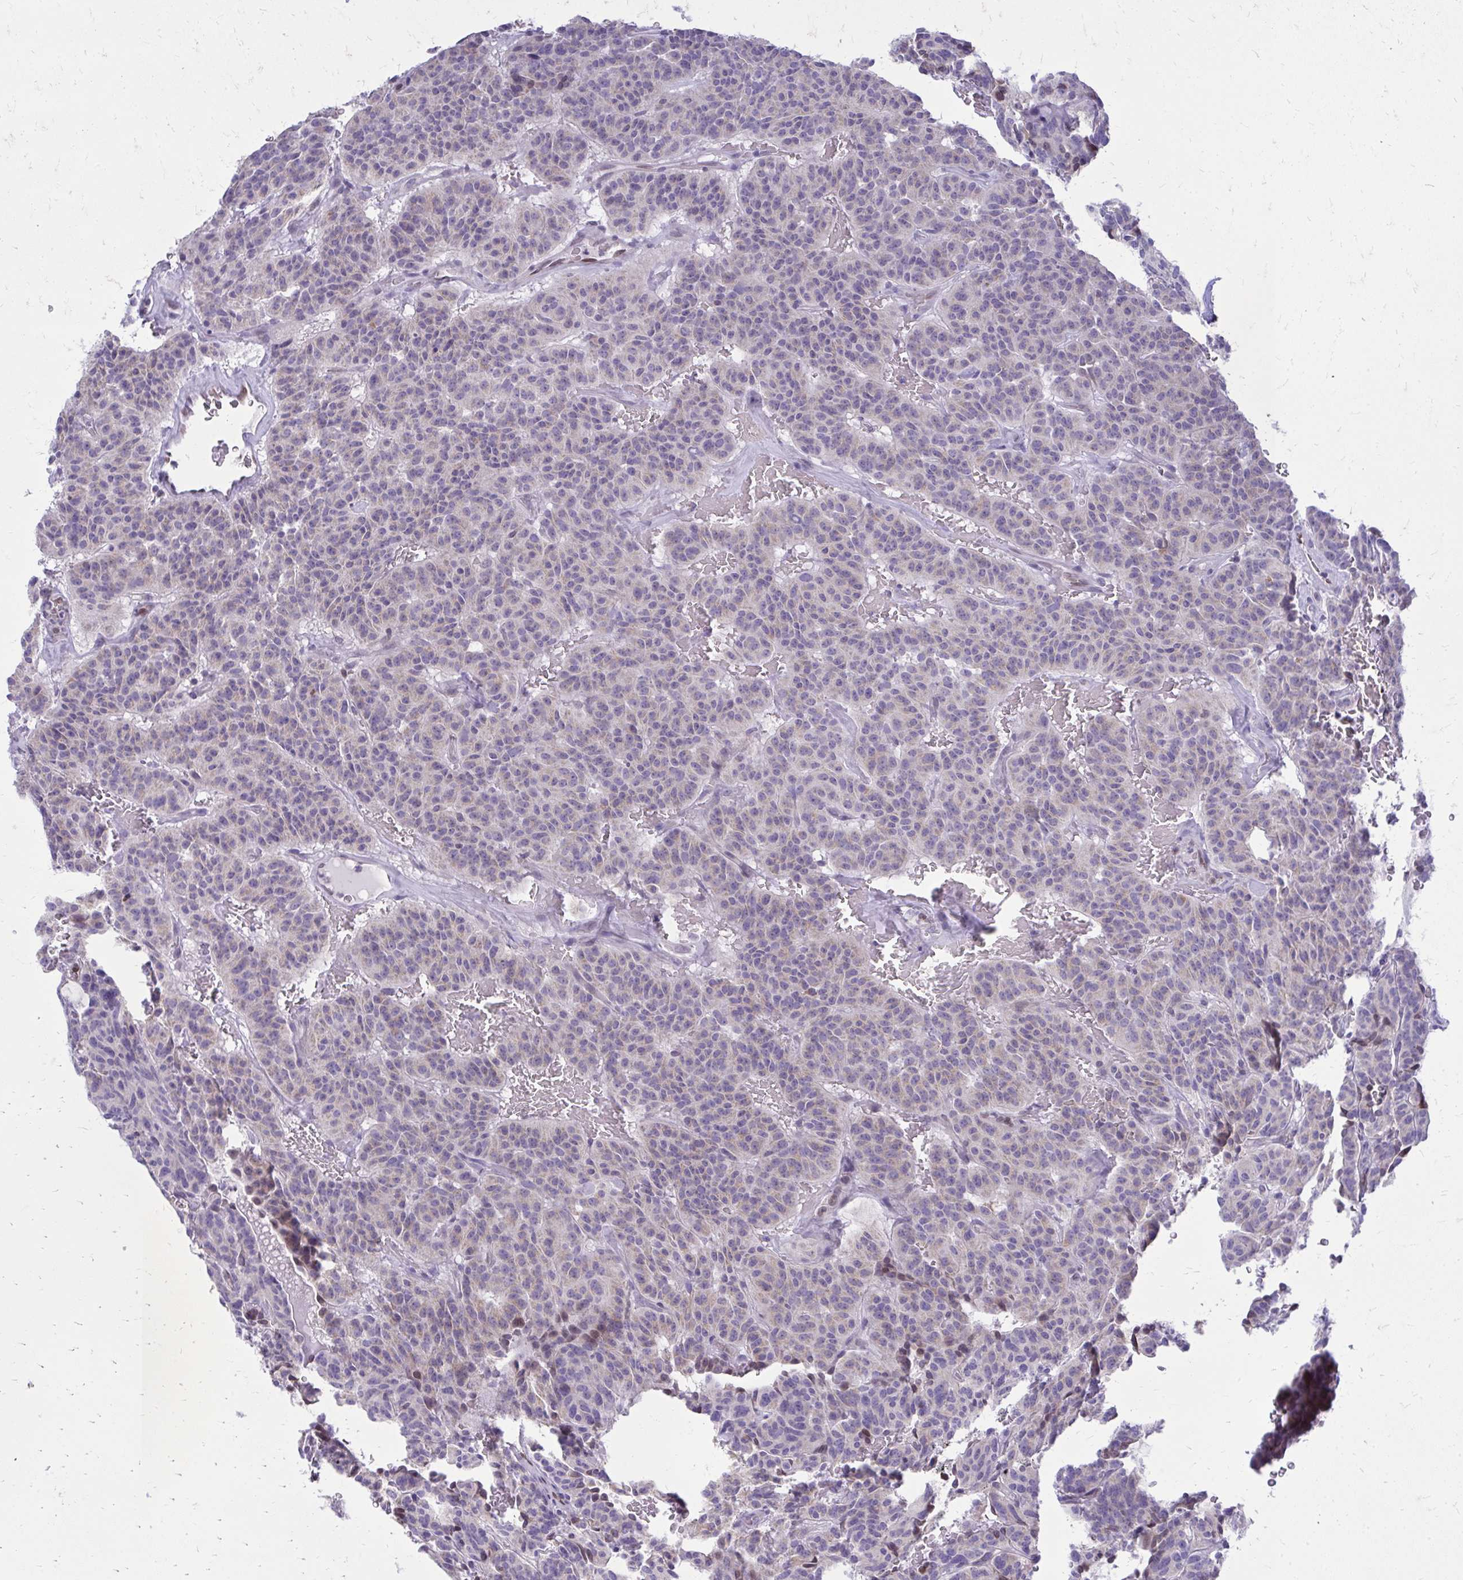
{"staining": {"intensity": "weak", "quantity": "25%-75%", "location": "cytoplasmic/membranous"}, "tissue": "carcinoid", "cell_type": "Tumor cells", "image_type": "cancer", "snomed": [{"axis": "morphology", "description": "Carcinoid, malignant, NOS"}, {"axis": "topography", "description": "Lung"}], "caption": "Human carcinoid (malignant) stained for a protein (brown) reveals weak cytoplasmic/membranous positive staining in approximately 25%-75% of tumor cells.", "gene": "RPS6KA2", "patient": {"sex": "female", "age": 61}}